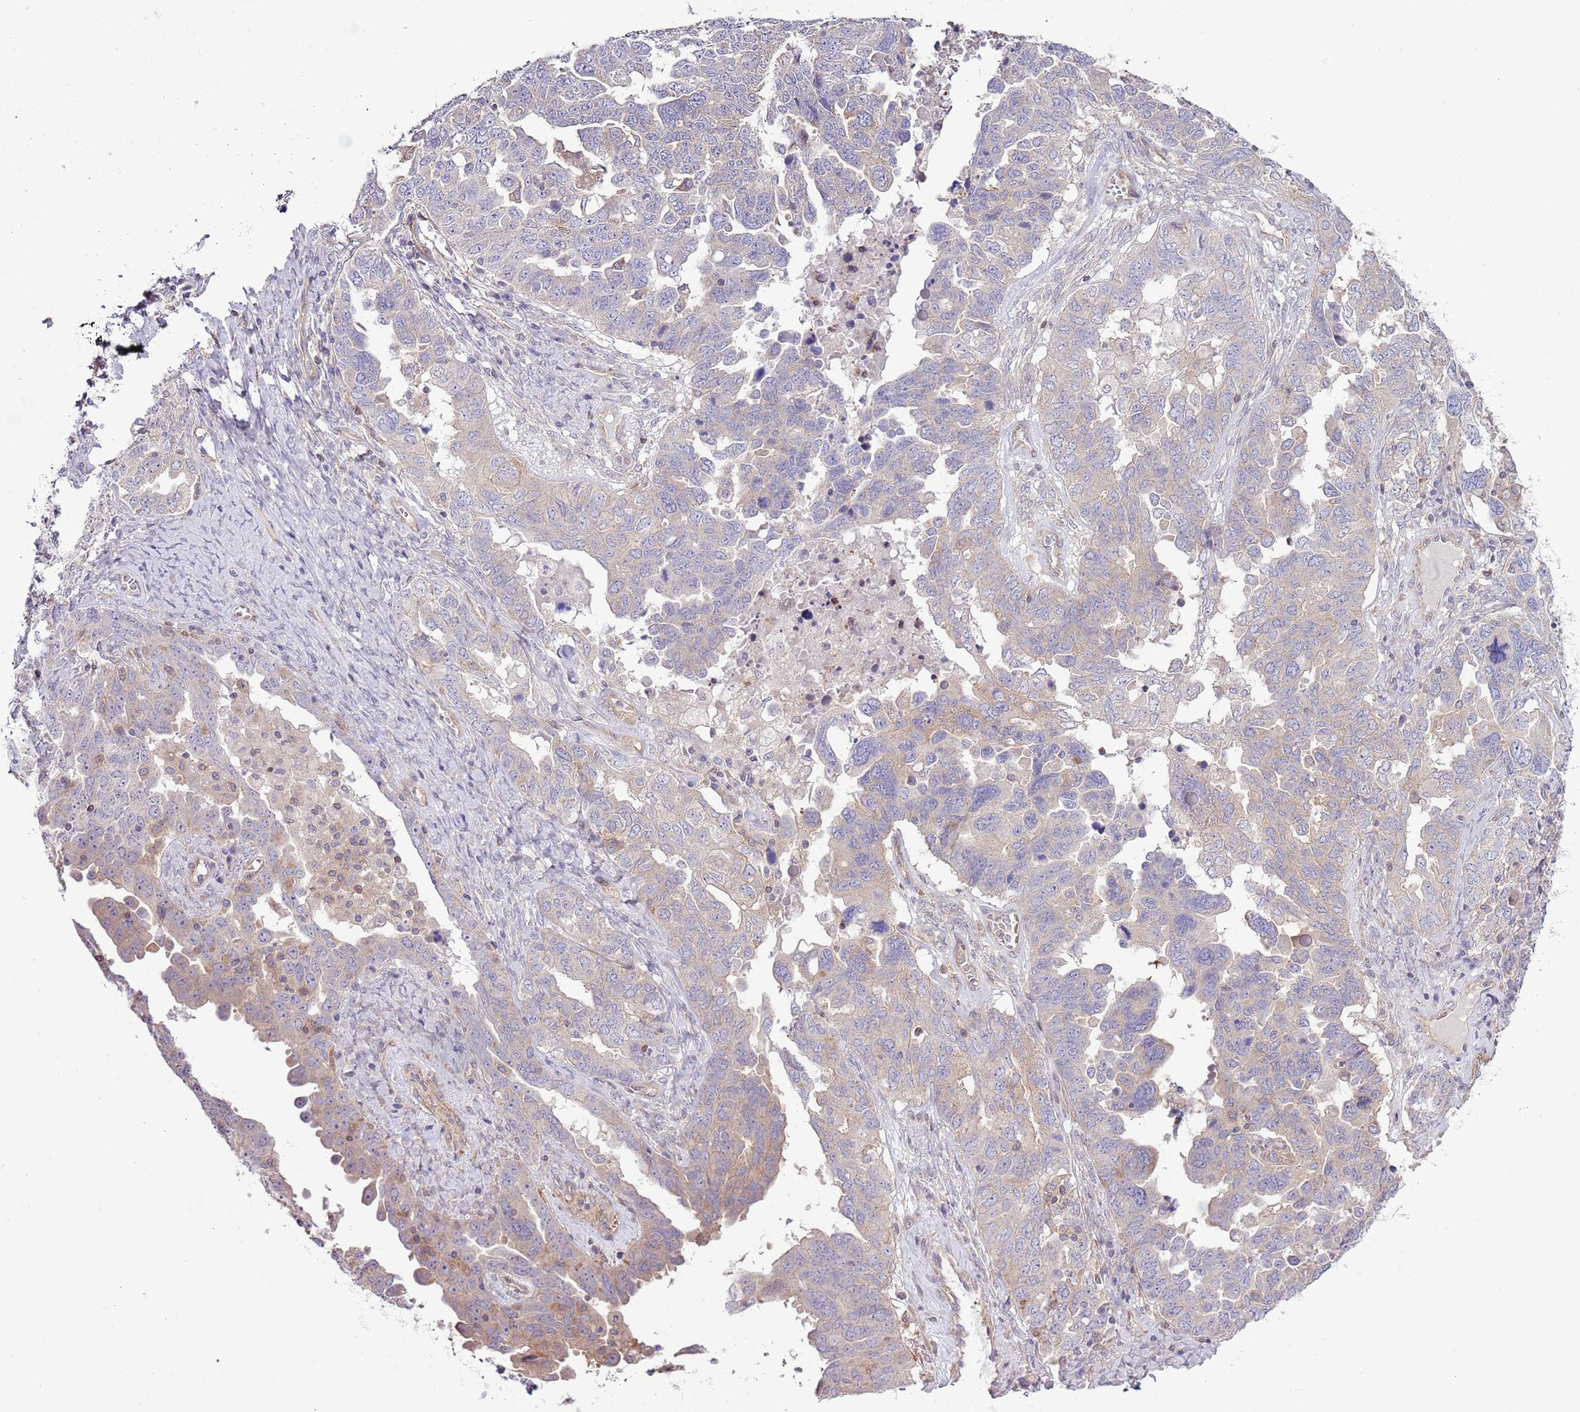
{"staining": {"intensity": "weak", "quantity": "<25%", "location": "cytoplasmic/membranous"}, "tissue": "ovarian cancer", "cell_type": "Tumor cells", "image_type": "cancer", "snomed": [{"axis": "morphology", "description": "Carcinoma, endometroid"}, {"axis": "topography", "description": "Ovary"}], "caption": "Ovarian endometroid carcinoma was stained to show a protein in brown. There is no significant staining in tumor cells.", "gene": "LPIN2", "patient": {"sex": "female", "age": 62}}